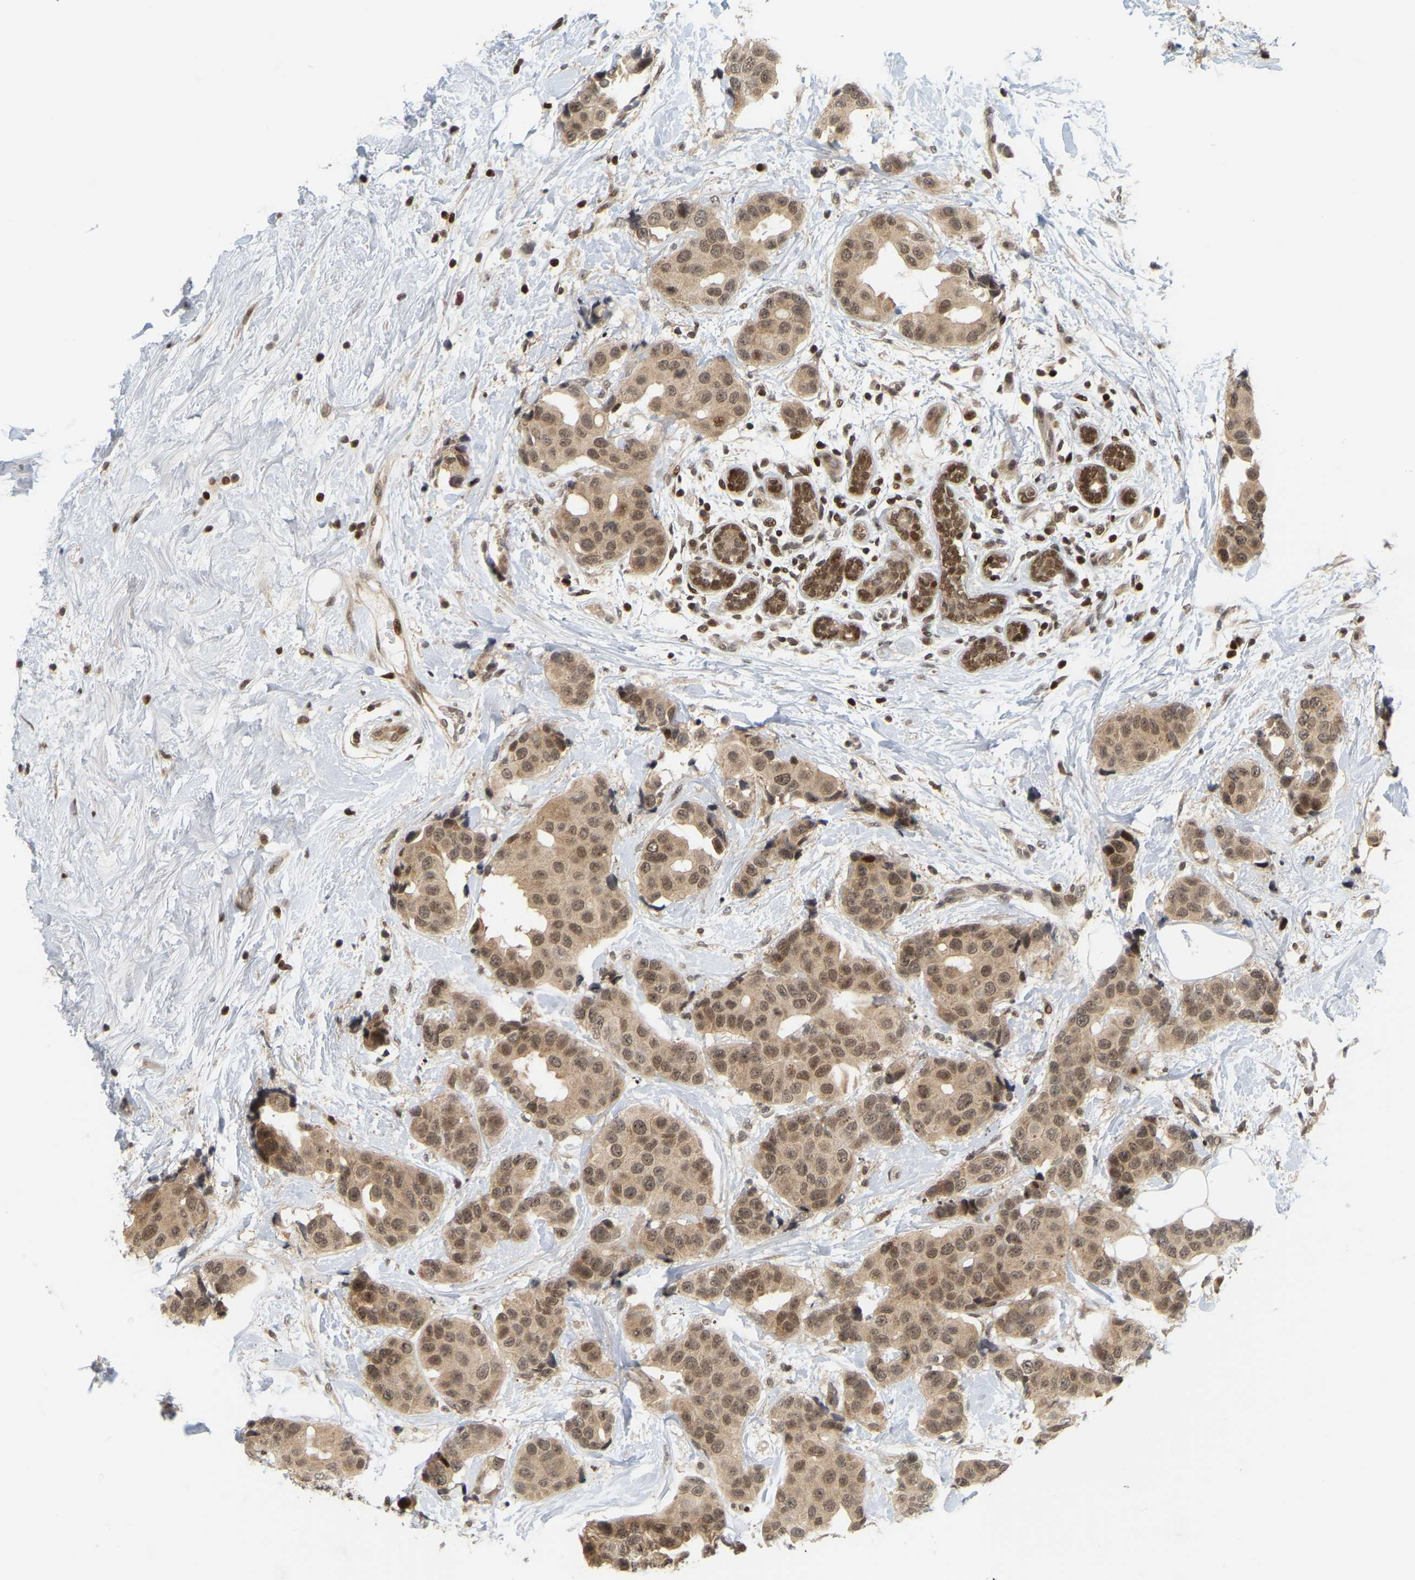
{"staining": {"intensity": "moderate", "quantity": ">75%", "location": "cytoplasmic/membranous,nuclear"}, "tissue": "breast cancer", "cell_type": "Tumor cells", "image_type": "cancer", "snomed": [{"axis": "morphology", "description": "Normal tissue, NOS"}, {"axis": "morphology", "description": "Duct carcinoma"}, {"axis": "topography", "description": "Breast"}], "caption": "Breast cancer (intraductal carcinoma) tissue reveals moderate cytoplasmic/membranous and nuclear staining in approximately >75% of tumor cells, visualized by immunohistochemistry.", "gene": "NFE2L2", "patient": {"sex": "female", "age": 39}}